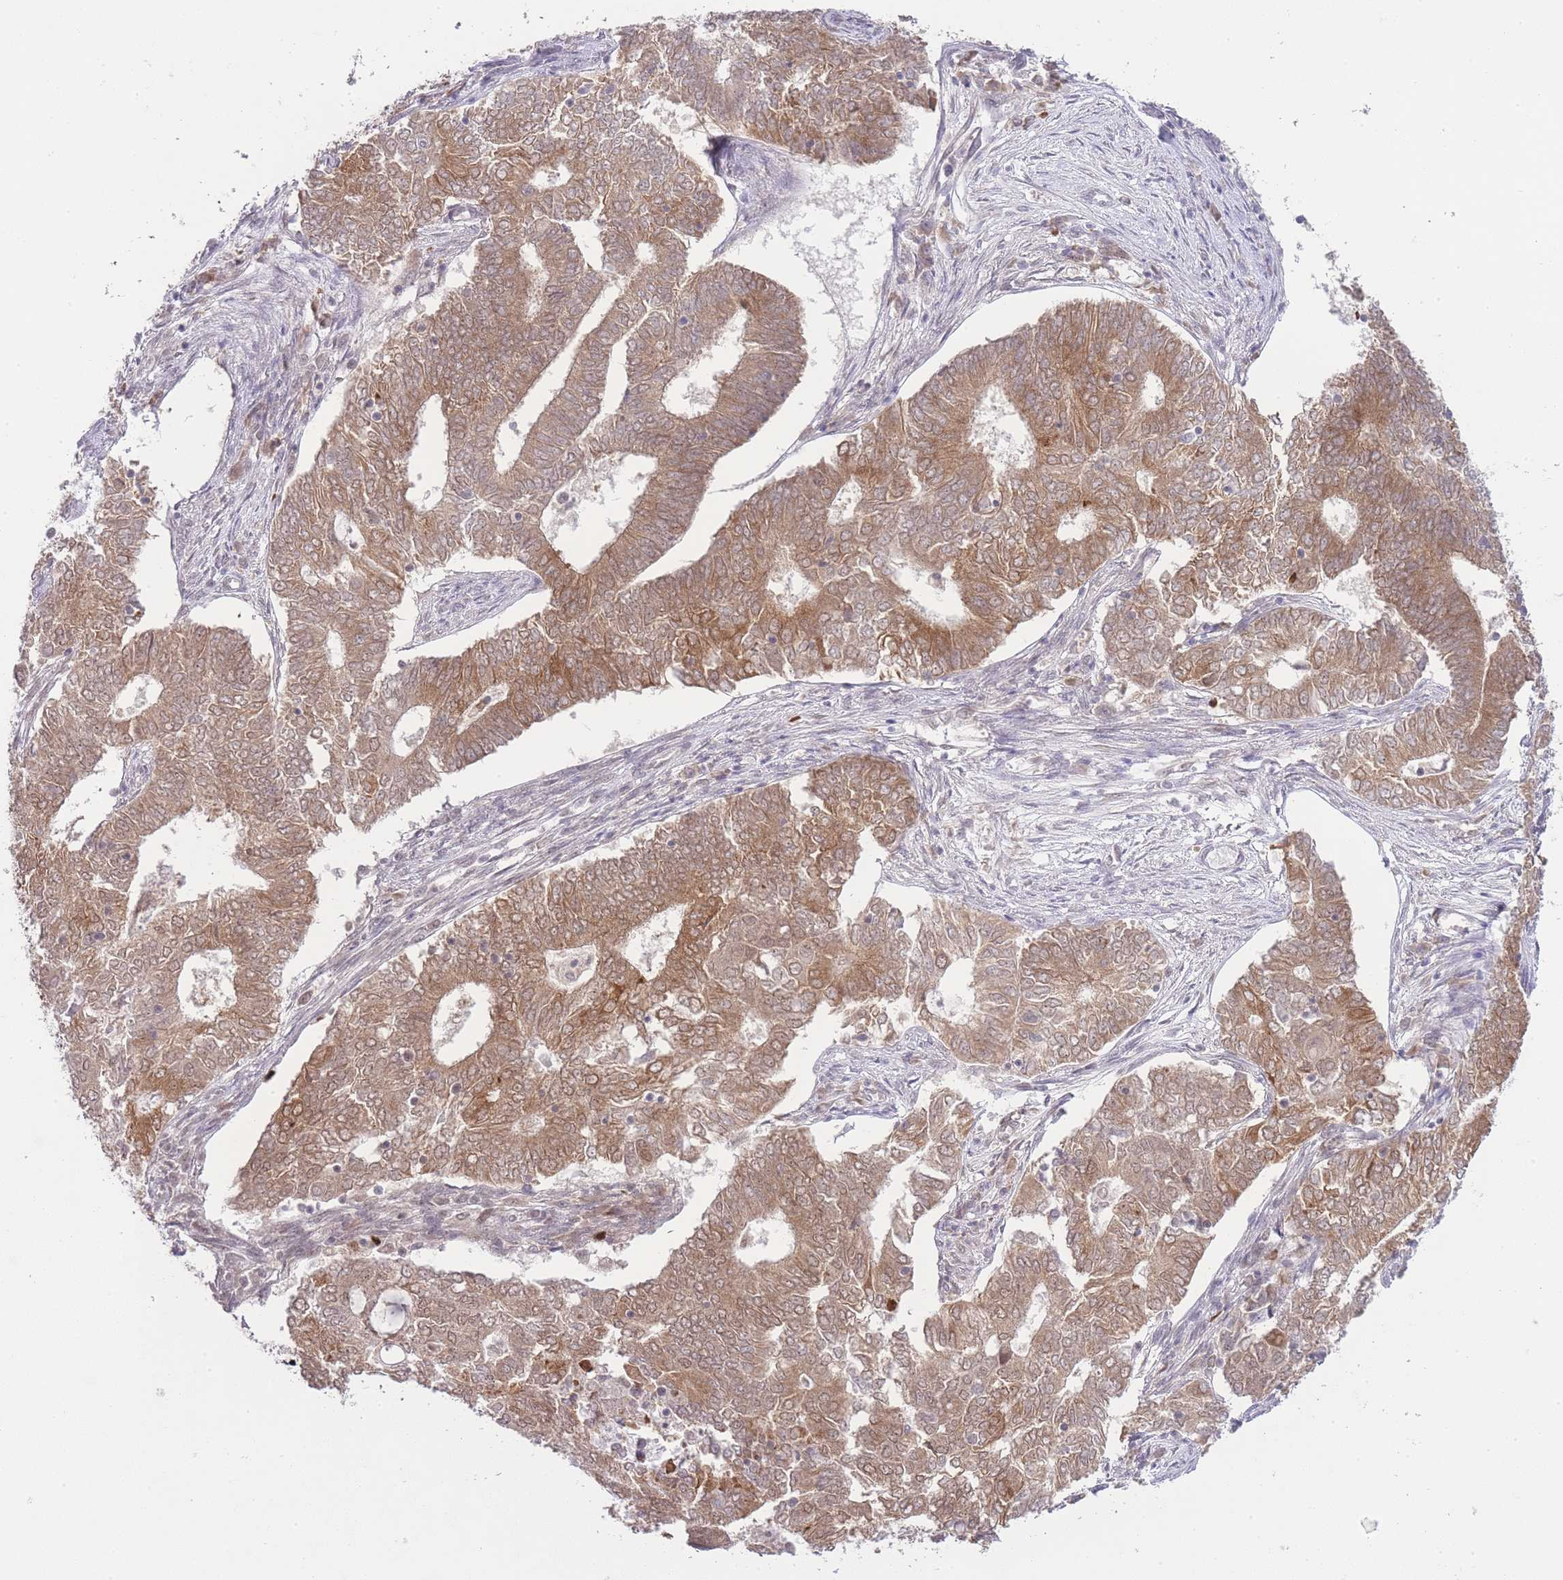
{"staining": {"intensity": "moderate", "quantity": ">75%", "location": "cytoplasmic/membranous"}, "tissue": "endometrial cancer", "cell_type": "Tumor cells", "image_type": "cancer", "snomed": [{"axis": "morphology", "description": "Adenocarcinoma, NOS"}, {"axis": "topography", "description": "Endometrium"}], "caption": "Protein staining of endometrial cancer tissue shows moderate cytoplasmic/membranous staining in approximately >75% of tumor cells.", "gene": "TMED3", "patient": {"sex": "female", "age": 62}}